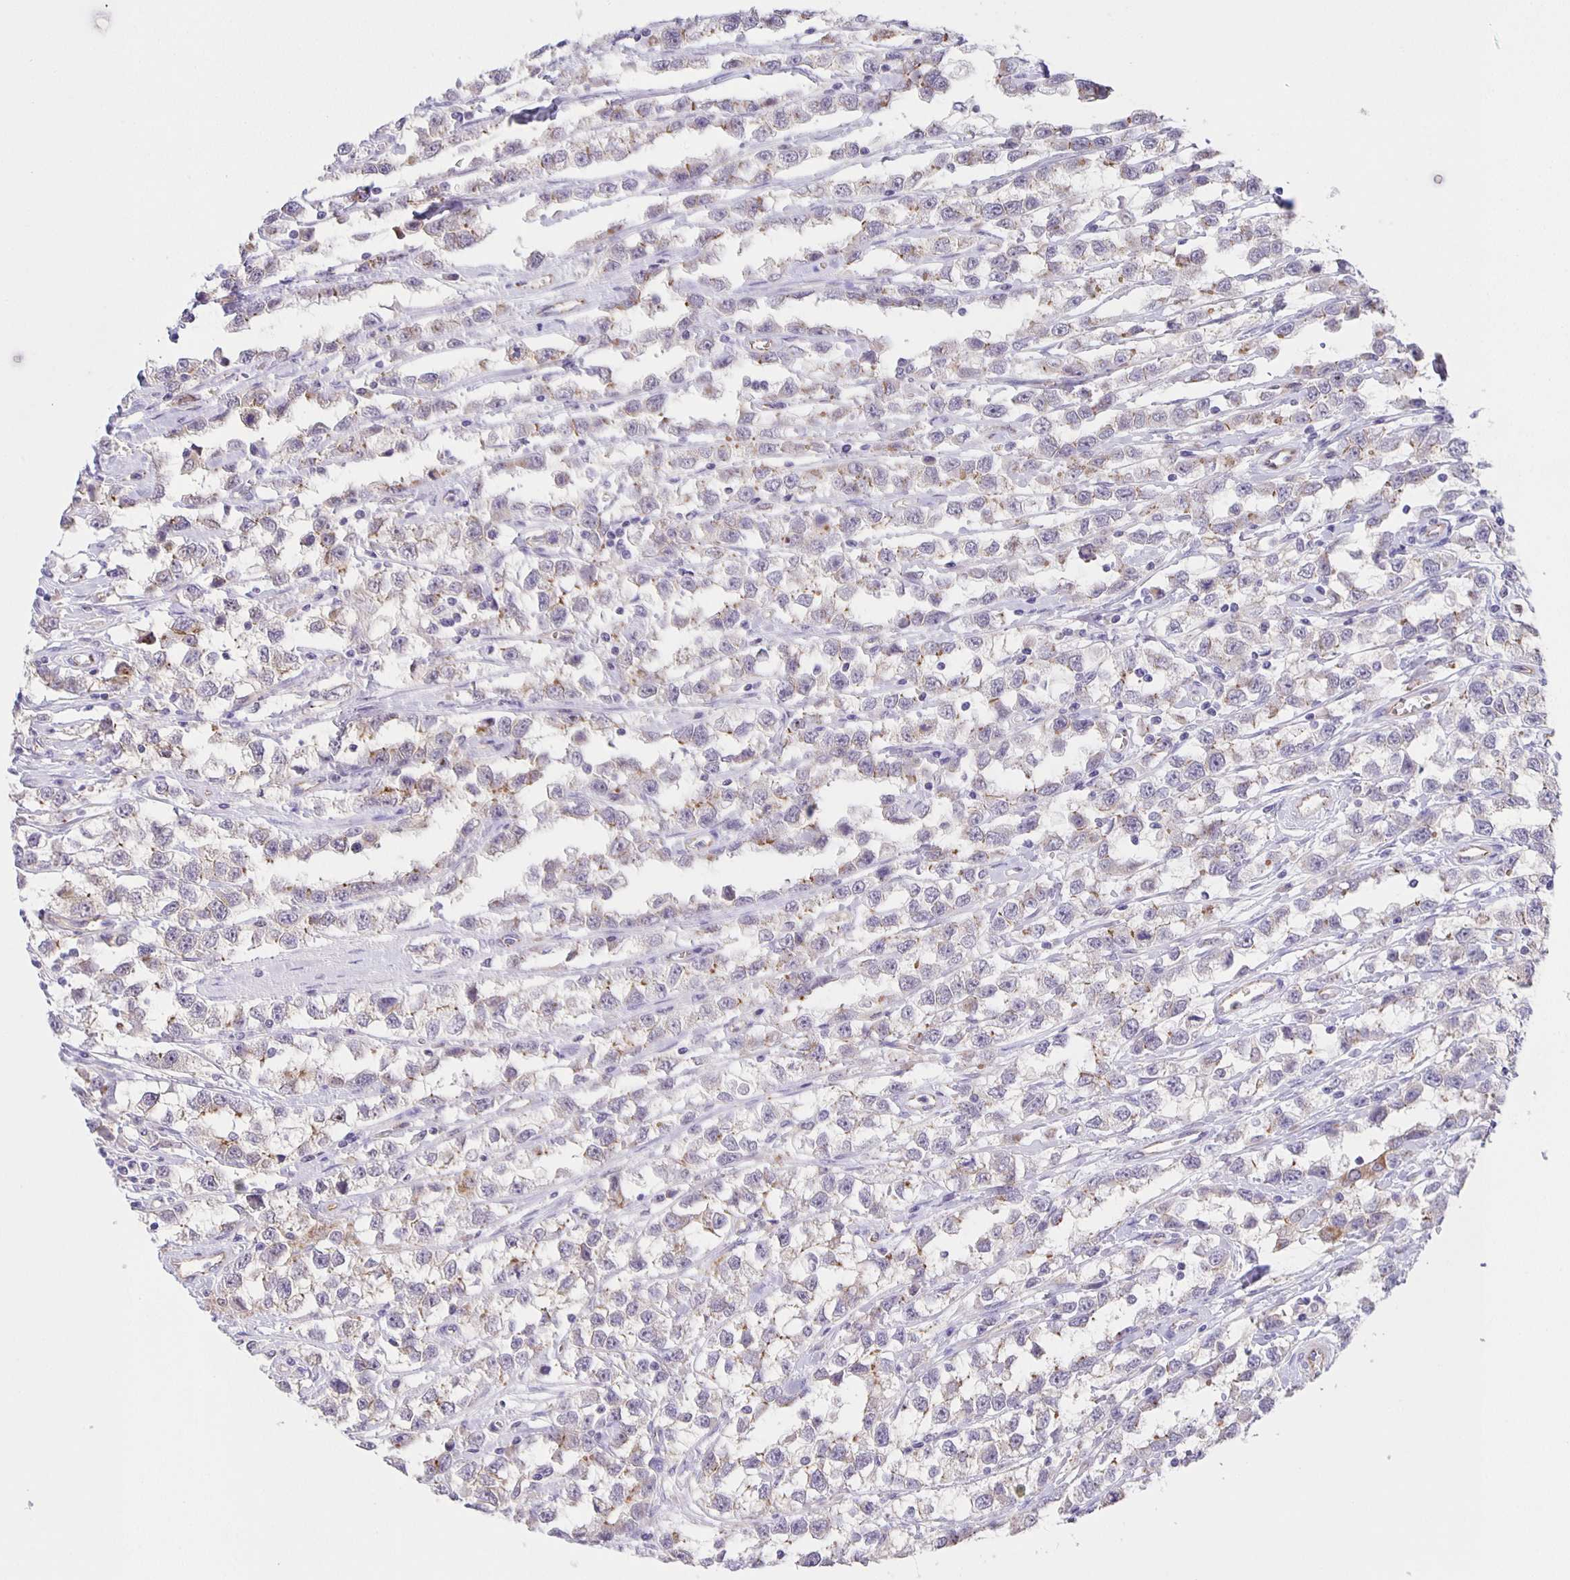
{"staining": {"intensity": "moderate", "quantity": "<25%", "location": "cytoplasmic/membranous"}, "tissue": "testis cancer", "cell_type": "Tumor cells", "image_type": "cancer", "snomed": [{"axis": "morphology", "description": "Seminoma, NOS"}, {"axis": "topography", "description": "Testis"}], "caption": "A histopathology image showing moderate cytoplasmic/membranous expression in approximately <25% of tumor cells in seminoma (testis), as visualized by brown immunohistochemical staining.", "gene": "JMJD4", "patient": {"sex": "male", "age": 34}}